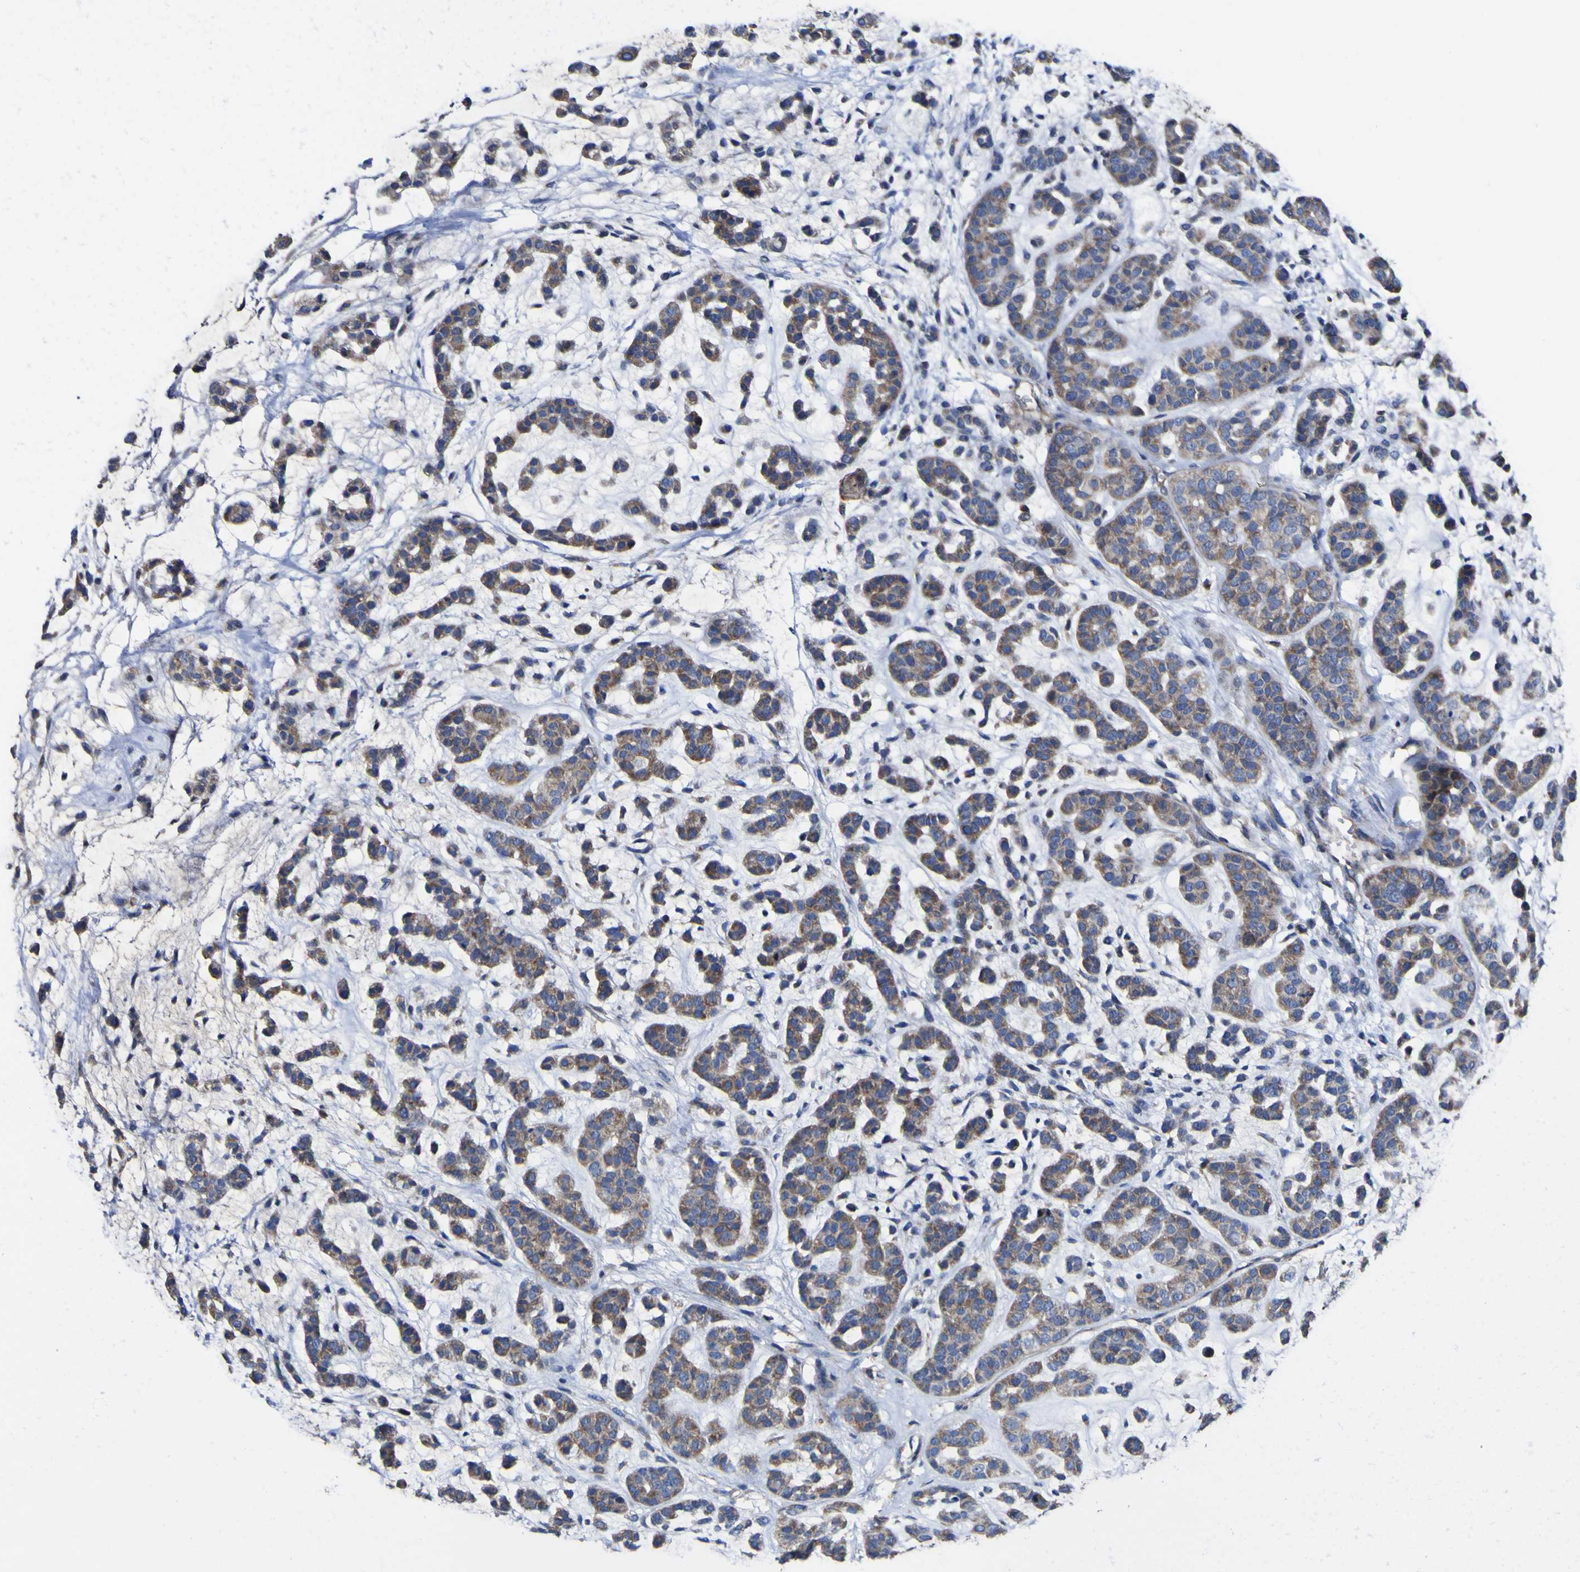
{"staining": {"intensity": "moderate", "quantity": ">75%", "location": "cytoplasmic/membranous"}, "tissue": "head and neck cancer", "cell_type": "Tumor cells", "image_type": "cancer", "snomed": [{"axis": "morphology", "description": "Adenocarcinoma, NOS"}, {"axis": "morphology", "description": "Adenoma, NOS"}, {"axis": "topography", "description": "Head-Neck"}], "caption": "Immunohistochemical staining of human head and neck cancer reveals medium levels of moderate cytoplasmic/membranous protein staining in about >75% of tumor cells.", "gene": "CCDC90B", "patient": {"sex": "female", "age": 55}}